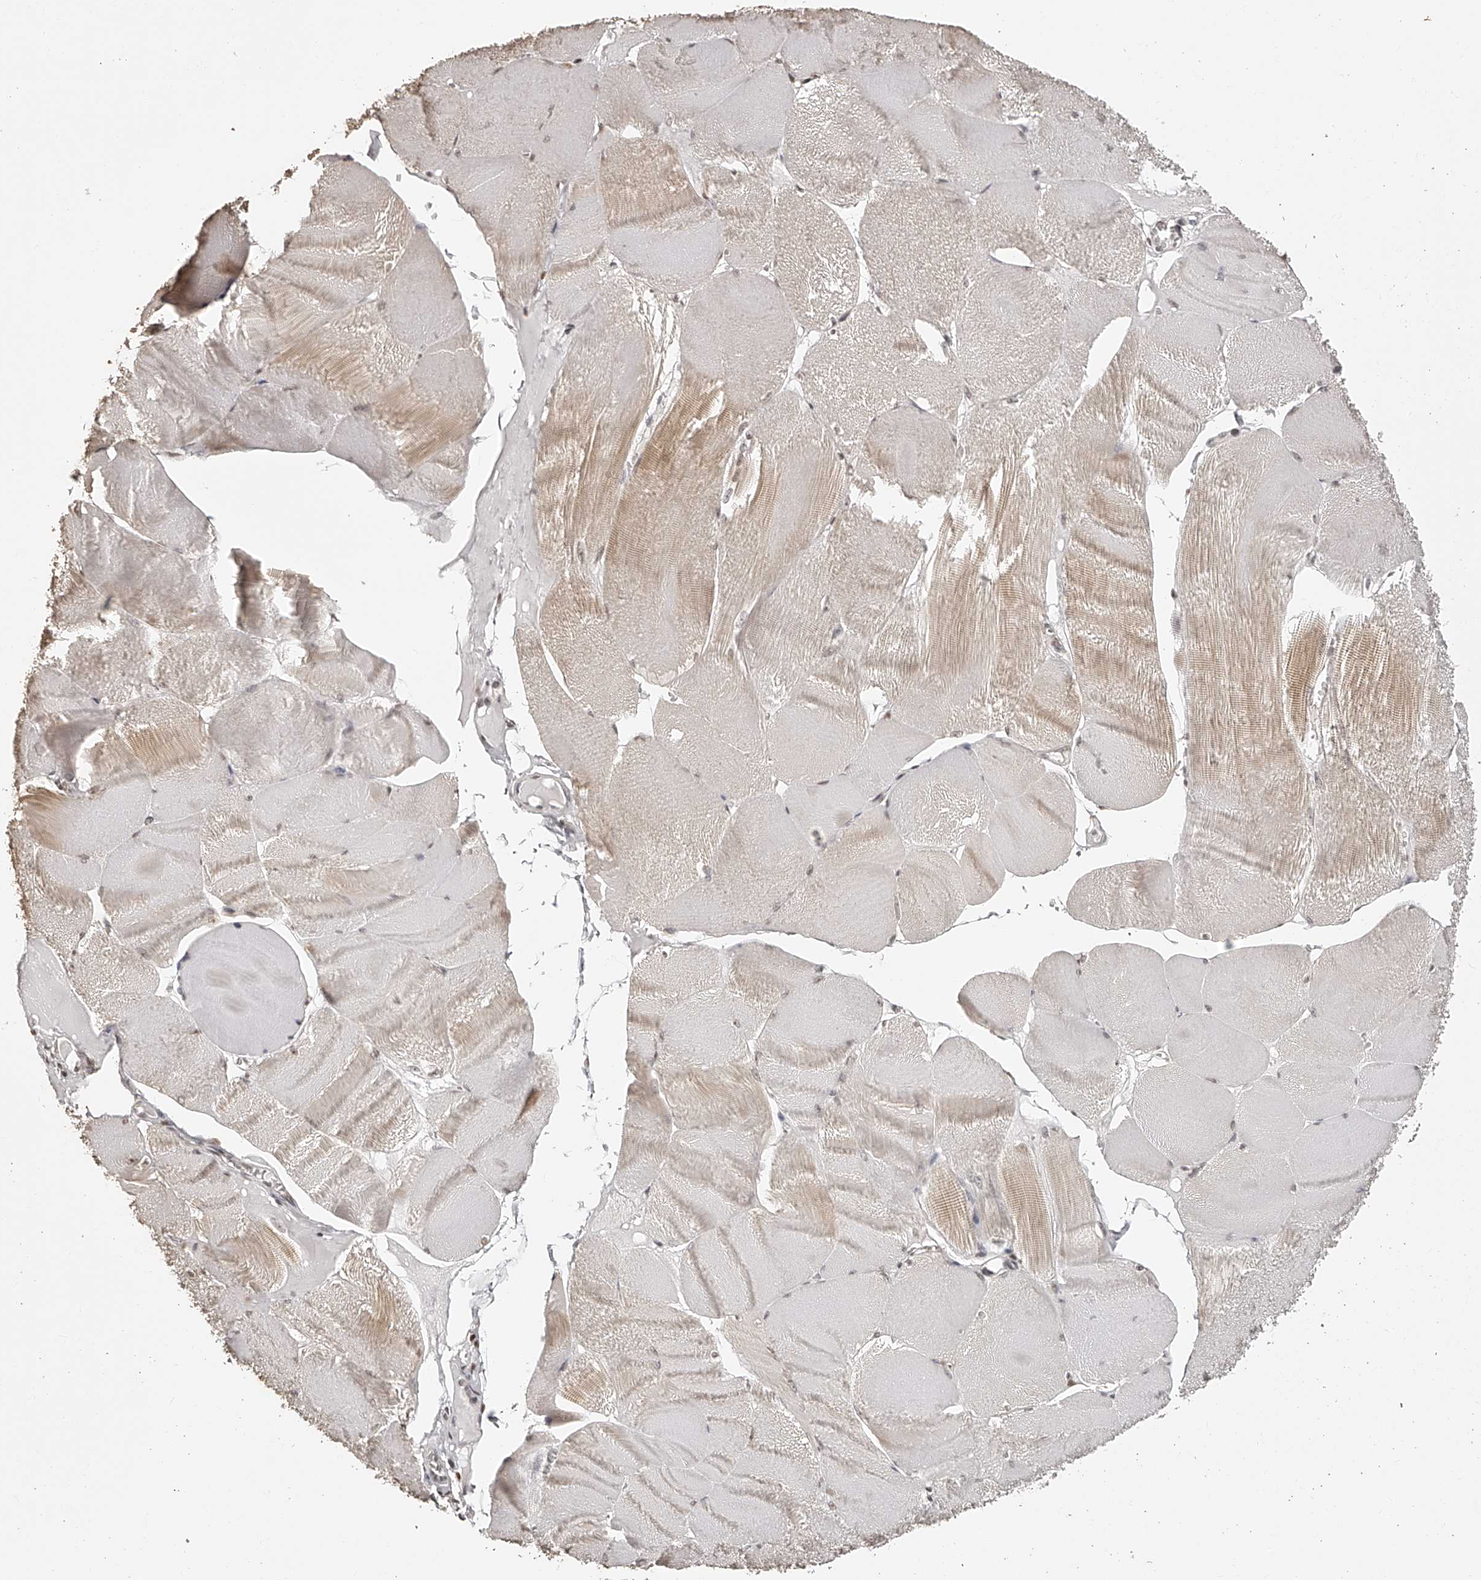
{"staining": {"intensity": "weak", "quantity": "25%-75%", "location": "cytoplasmic/membranous"}, "tissue": "skeletal muscle", "cell_type": "Myocytes", "image_type": "normal", "snomed": [{"axis": "morphology", "description": "Normal tissue, NOS"}, {"axis": "morphology", "description": "Basal cell carcinoma"}, {"axis": "topography", "description": "Skeletal muscle"}], "caption": "Immunohistochemical staining of unremarkable human skeletal muscle shows low levels of weak cytoplasmic/membranous expression in about 25%-75% of myocytes. The staining is performed using DAB (3,3'-diaminobenzidine) brown chromogen to label protein expression. The nuclei are counter-stained blue using hematoxylin.", "gene": "ZNF503", "patient": {"sex": "female", "age": 64}}